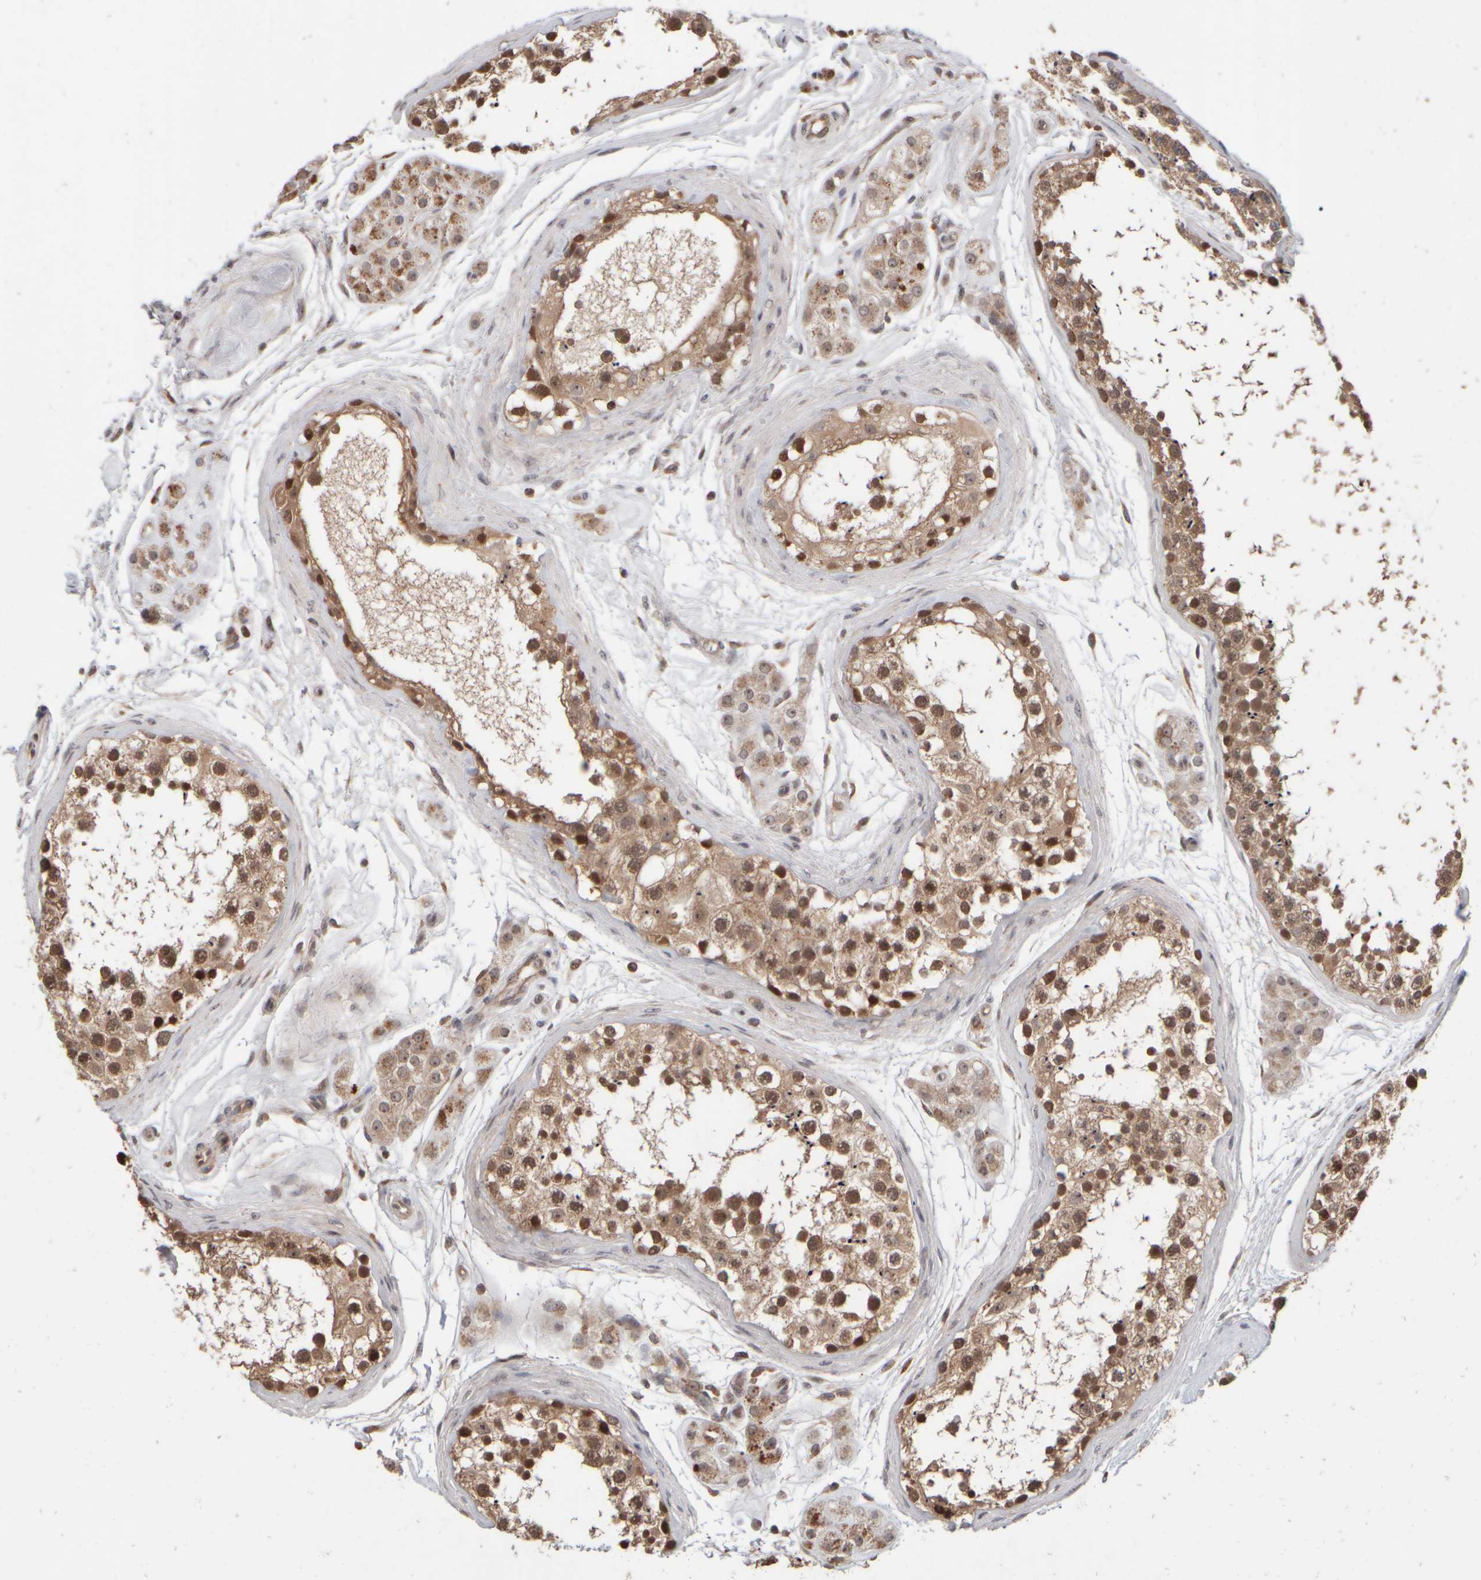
{"staining": {"intensity": "moderate", "quantity": ">75%", "location": "cytoplasmic/membranous"}, "tissue": "testis", "cell_type": "Cells in seminiferous ducts", "image_type": "normal", "snomed": [{"axis": "morphology", "description": "Normal tissue, NOS"}, {"axis": "topography", "description": "Testis"}], "caption": "Immunohistochemistry (IHC) of benign human testis demonstrates medium levels of moderate cytoplasmic/membranous positivity in approximately >75% of cells in seminiferous ducts.", "gene": "ABHD11", "patient": {"sex": "male", "age": 56}}